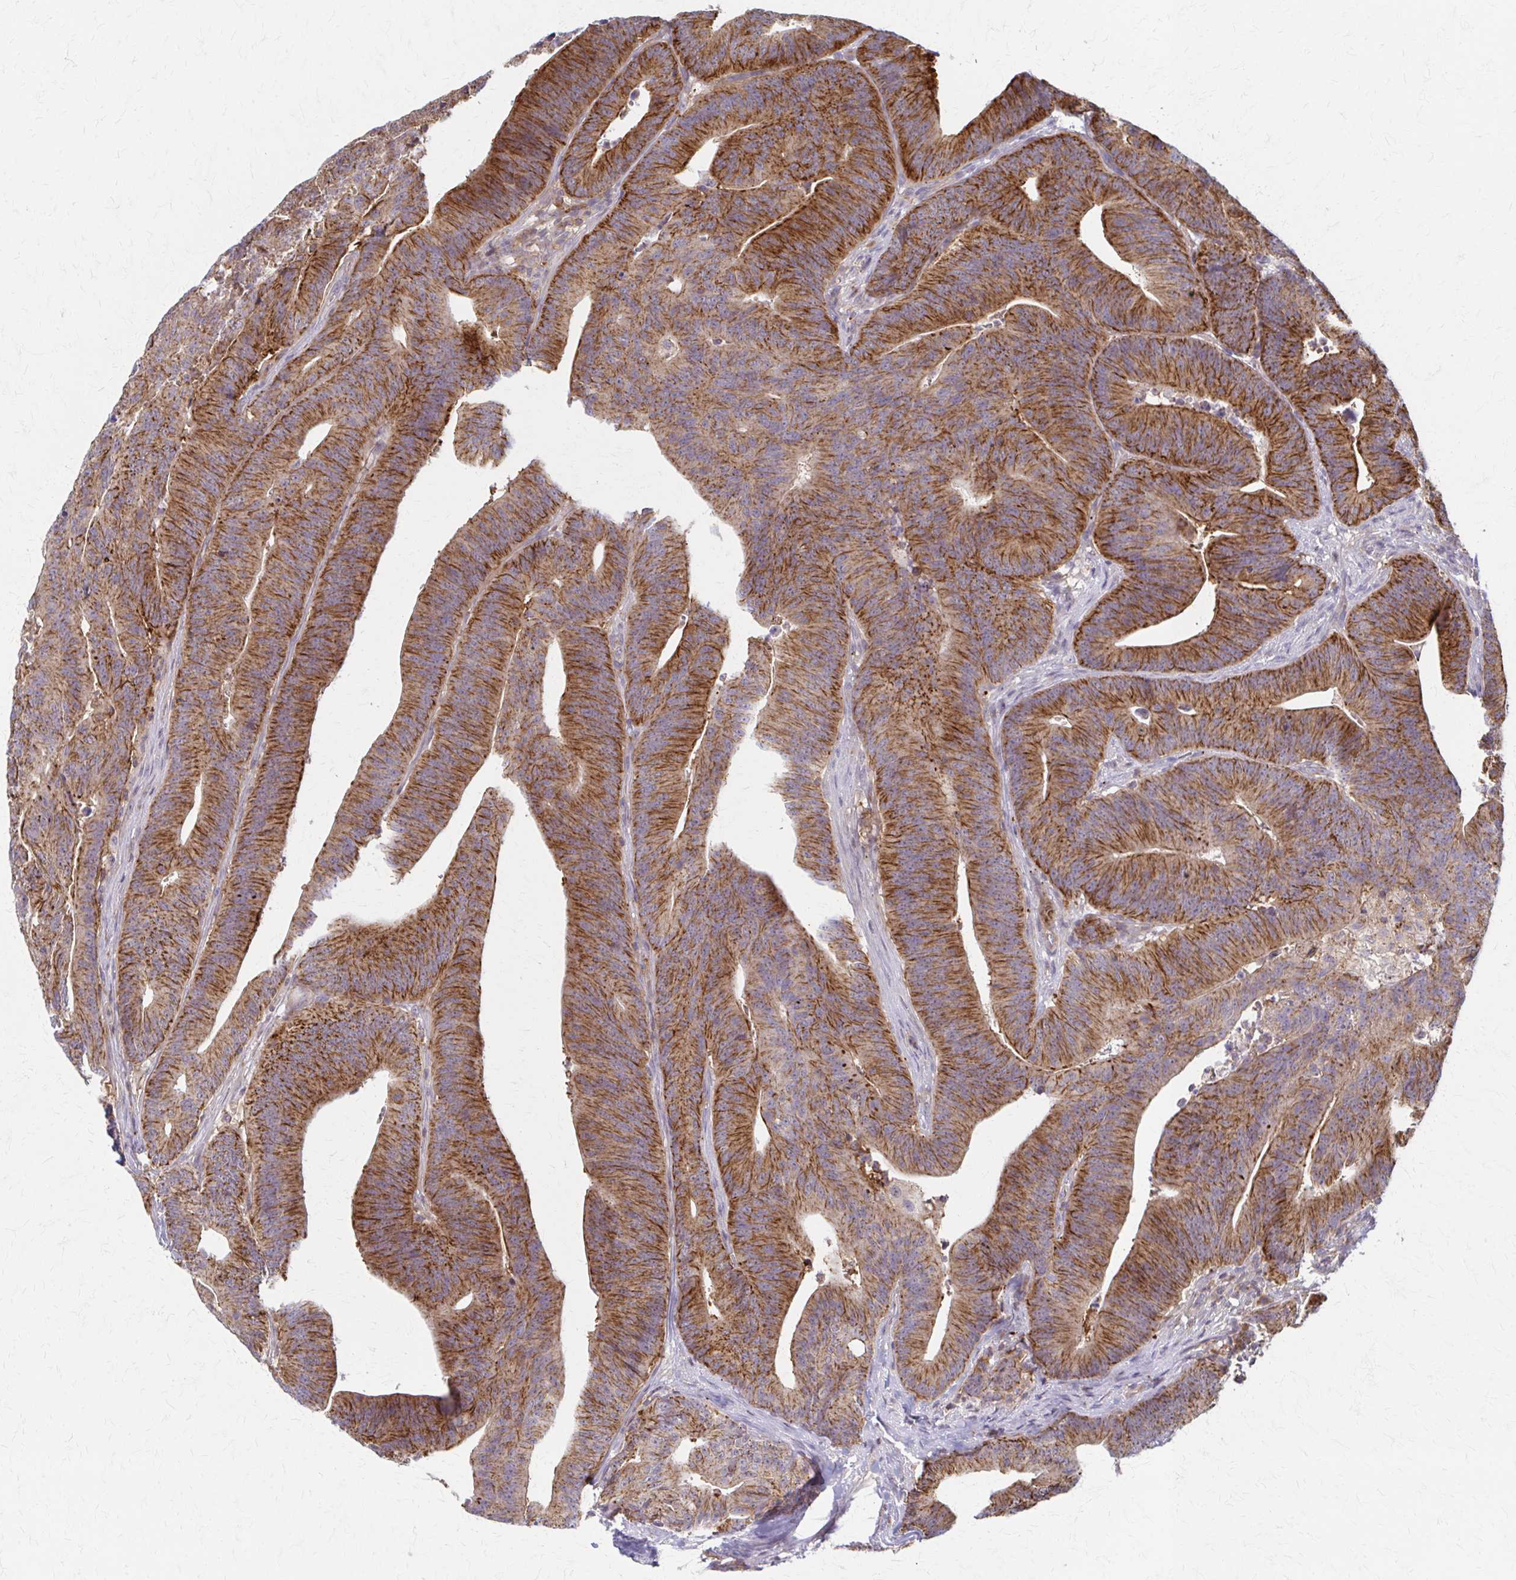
{"staining": {"intensity": "strong", "quantity": ">75%", "location": "cytoplasmic/membranous"}, "tissue": "colorectal cancer", "cell_type": "Tumor cells", "image_type": "cancer", "snomed": [{"axis": "morphology", "description": "Adenocarcinoma, NOS"}, {"axis": "topography", "description": "Colon"}], "caption": "The image reveals a brown stain indicating the presence of a protein in the cytoplasmic/membranous of tumor cells in adenocarcinoma (colorectal).", "gene": "ARHGAP35", "patient": {"sex": "female", "age": 78}}